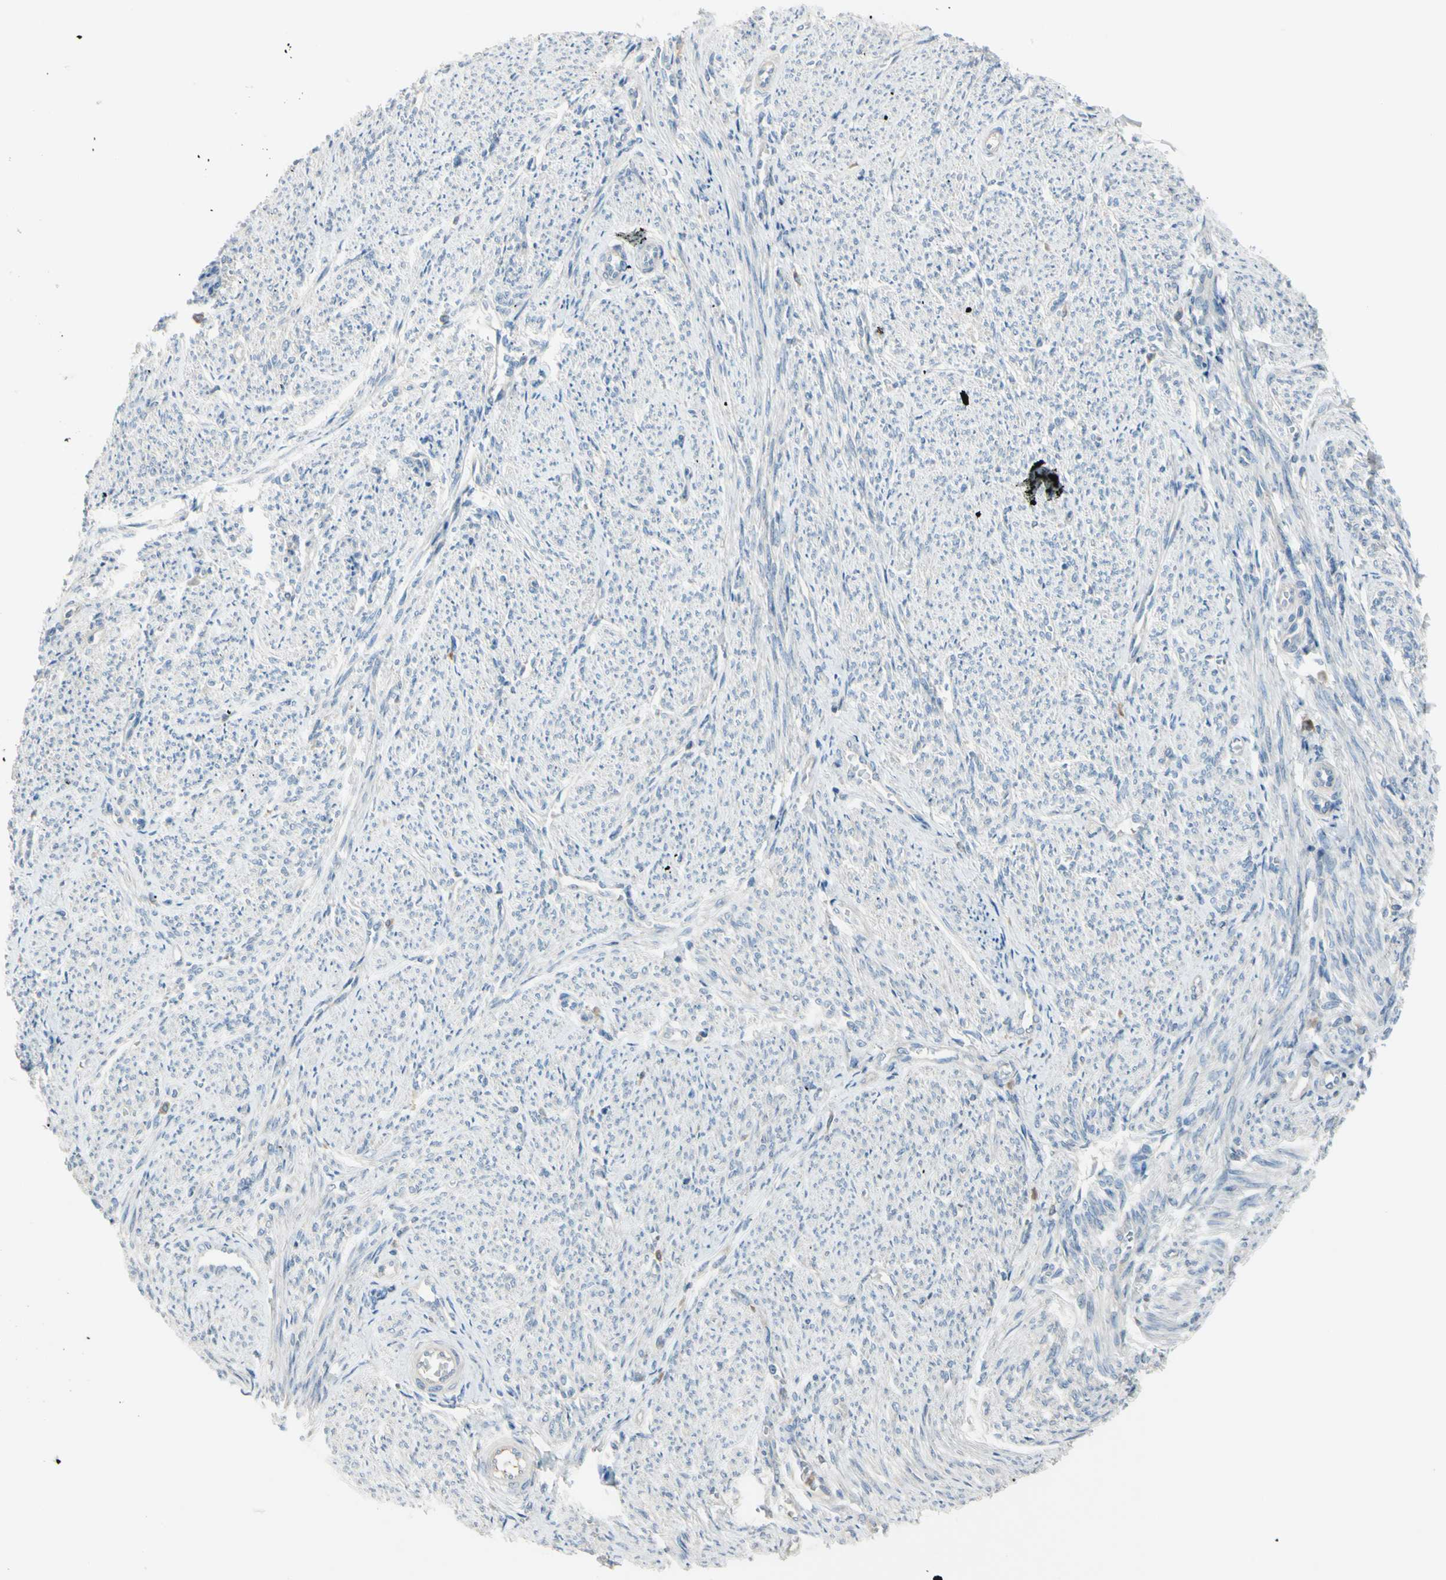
{"staining": {"intensity": "negative", "quantity": "none", "location": "none"}, "tissue": "smooth muscle", "cell_type": "Smooth muscle cells", "image_type": "normal", "snomed": [{"axis": "morphology", "description": "Normal tissue, NOS"}, {"axis": "topography", "description": "Smooth muscle"}], "caption": "Micrograph shows no significant protein staining in smooth muscle cells of benign smooth muscle.", "gene": "ATRN", "patient": {"sex": "female", "age": 65}}